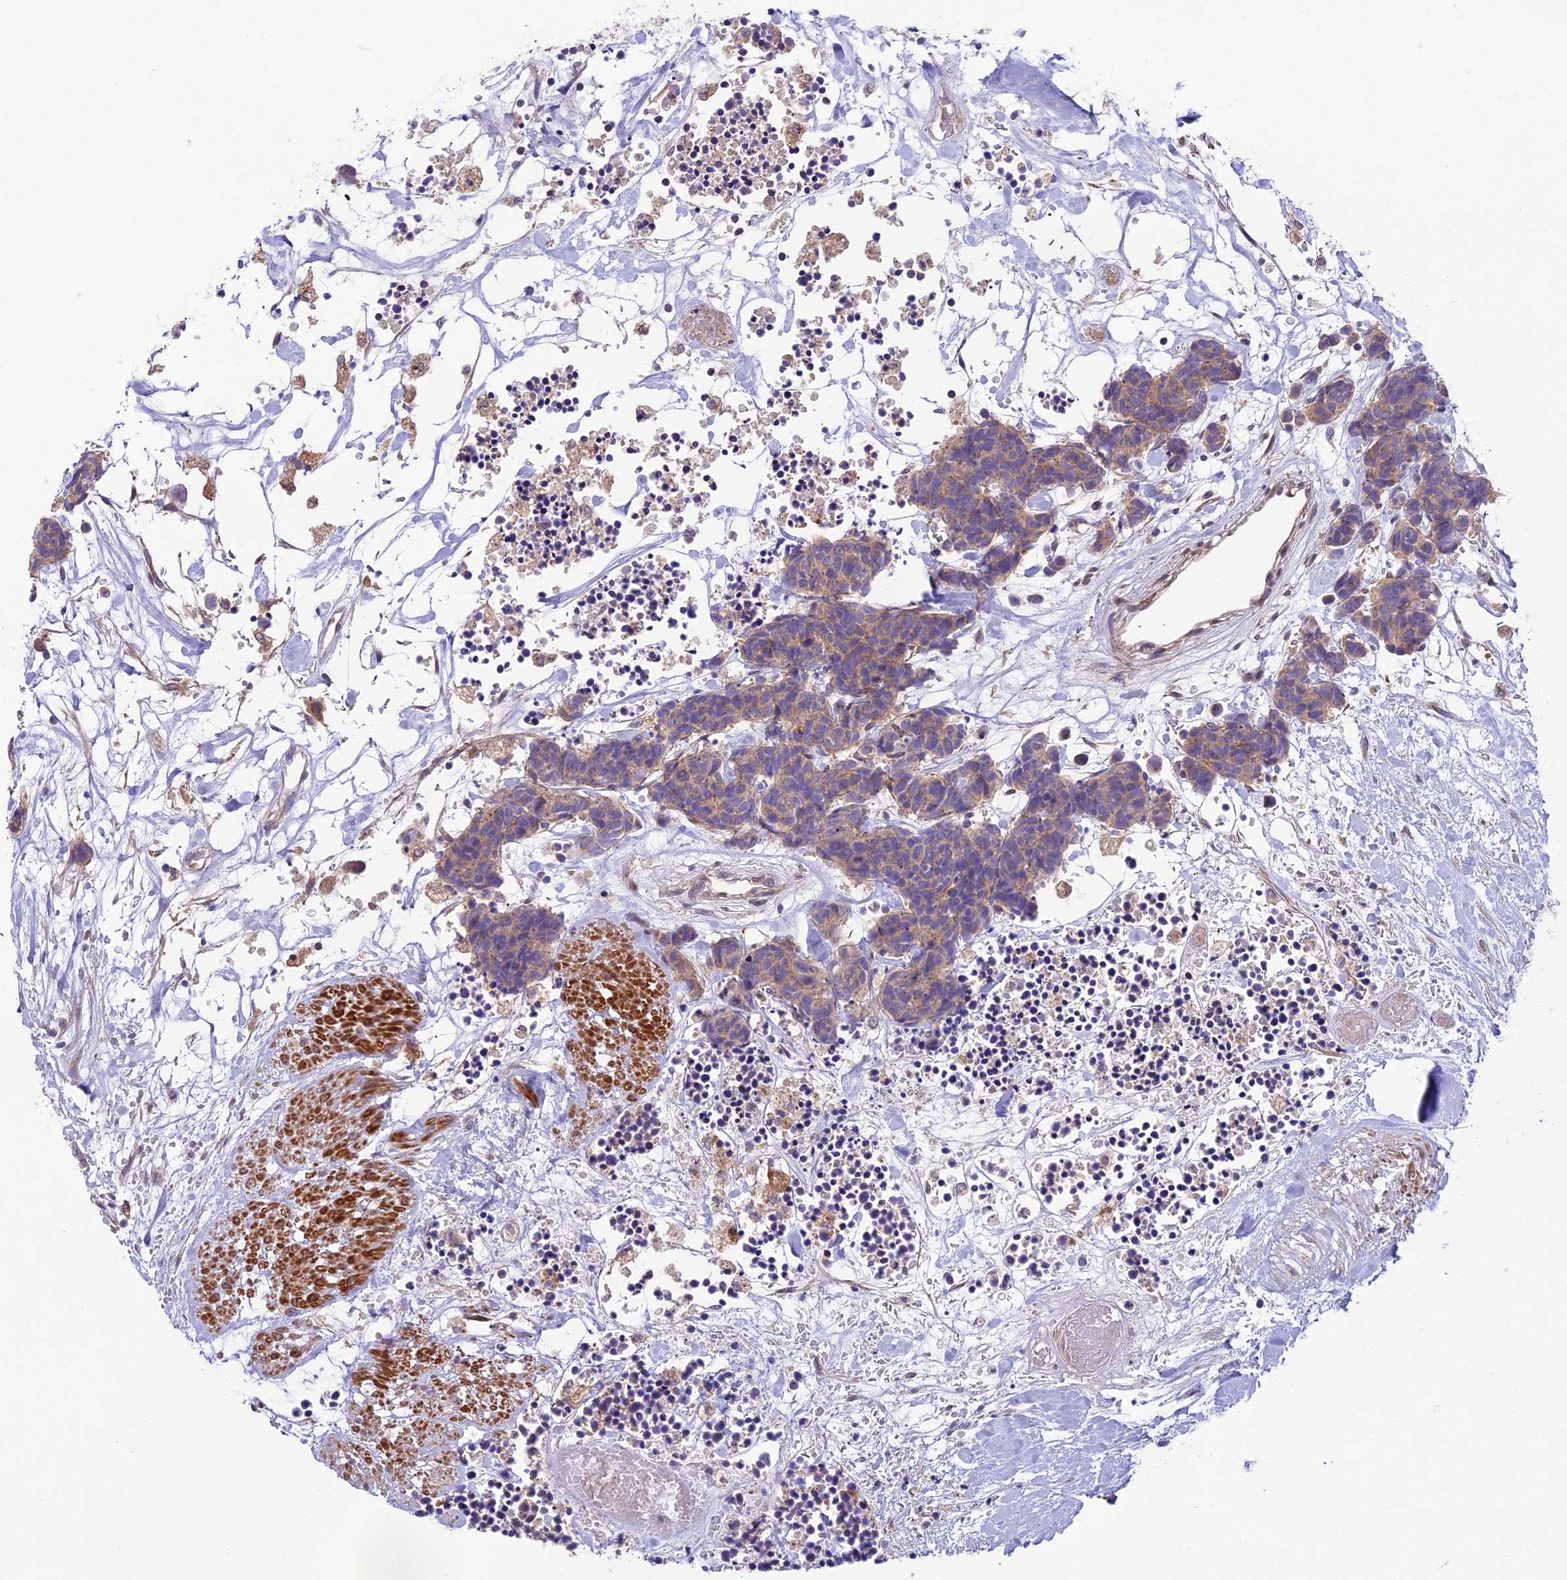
{"staining": {"intensity": "weak", "quantity": "25%-75%", "location": "cytoplasmic/membranous"}, "tissue": "carcinoid", "cell_type": "Tumor cells", "image_type": "cancer", "snomed": [{"axis": "morphology", "description": "Carcinoma, NOS"}, {"axis": "morphology", "description": "Carcinoid, malignant, NOS"}, {"axis": "topography", "description": "Urinary bladder"}], "caption": "Immunohistochemical staining of human malignant carcinoid exhibits weak cytoplasmic/membranous protein staining in approximately 25%-75% of tumor cells.", "gene": "COG8", "patient": {"sex": "male", "age": 57}}